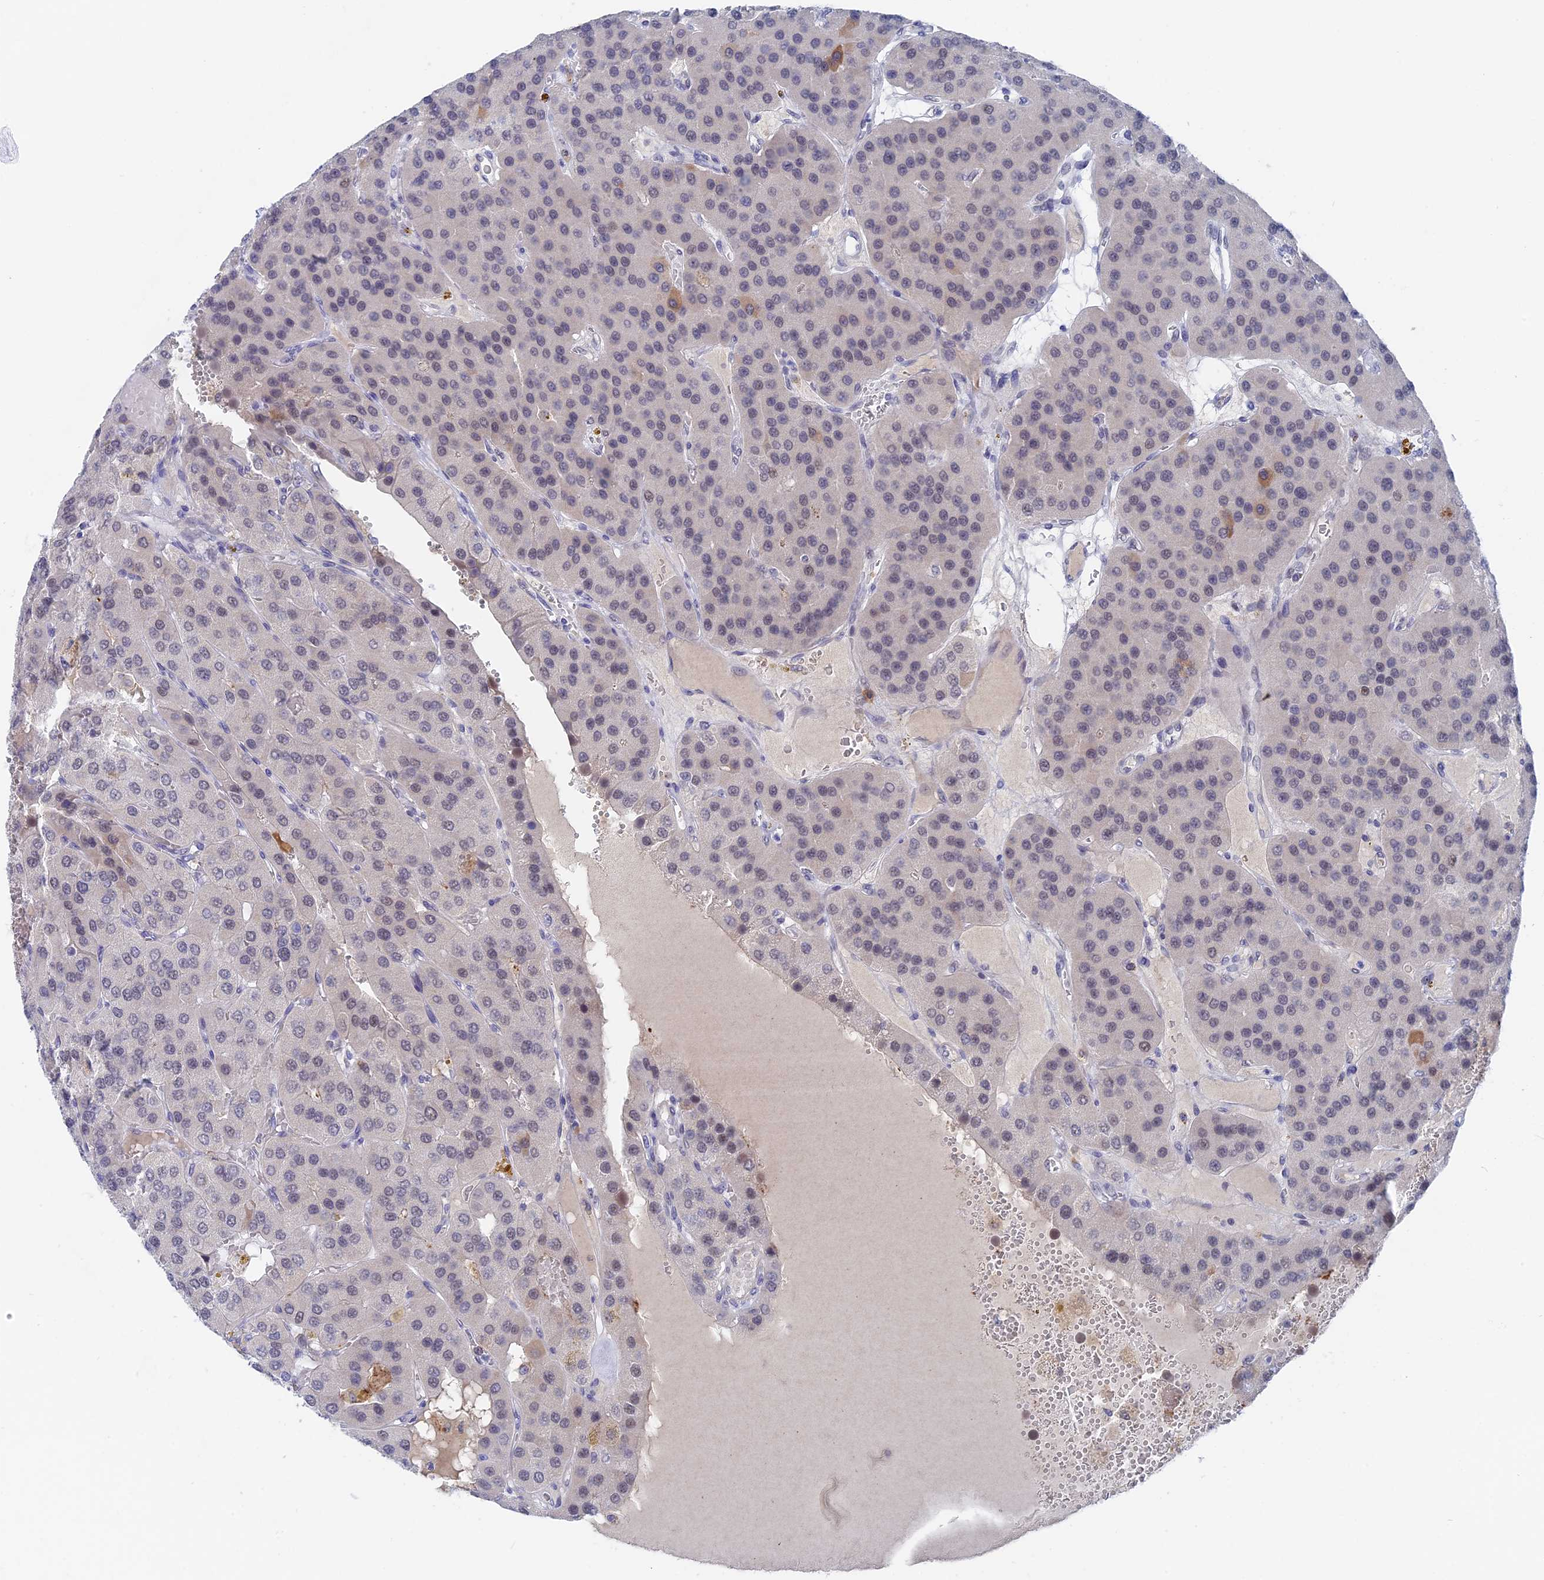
{"staining": {"intensity": "negative", "quantity": "none", "location": "none"}, "tissue": "parathyroid gland", "cell_type": "Glandular cells", "image_type": "normal", "snomed": [{"axis": "morphology", "description": "Normal tissue, NOS"}, {"axis": "morphology", "description": "Adenoma, NOS"}, {"axis": "topography", "description": "Parathyroid gland"}], "caption": "This histopathology image is of unremarkable parathyroid gland stained with immunohistochemistry to label a protein in brown with the nuclei are counter-stained blue. There is no positivity in glandular cells.", "gene": "BRD2", "patient": {"sex": "female", "age": 86}}